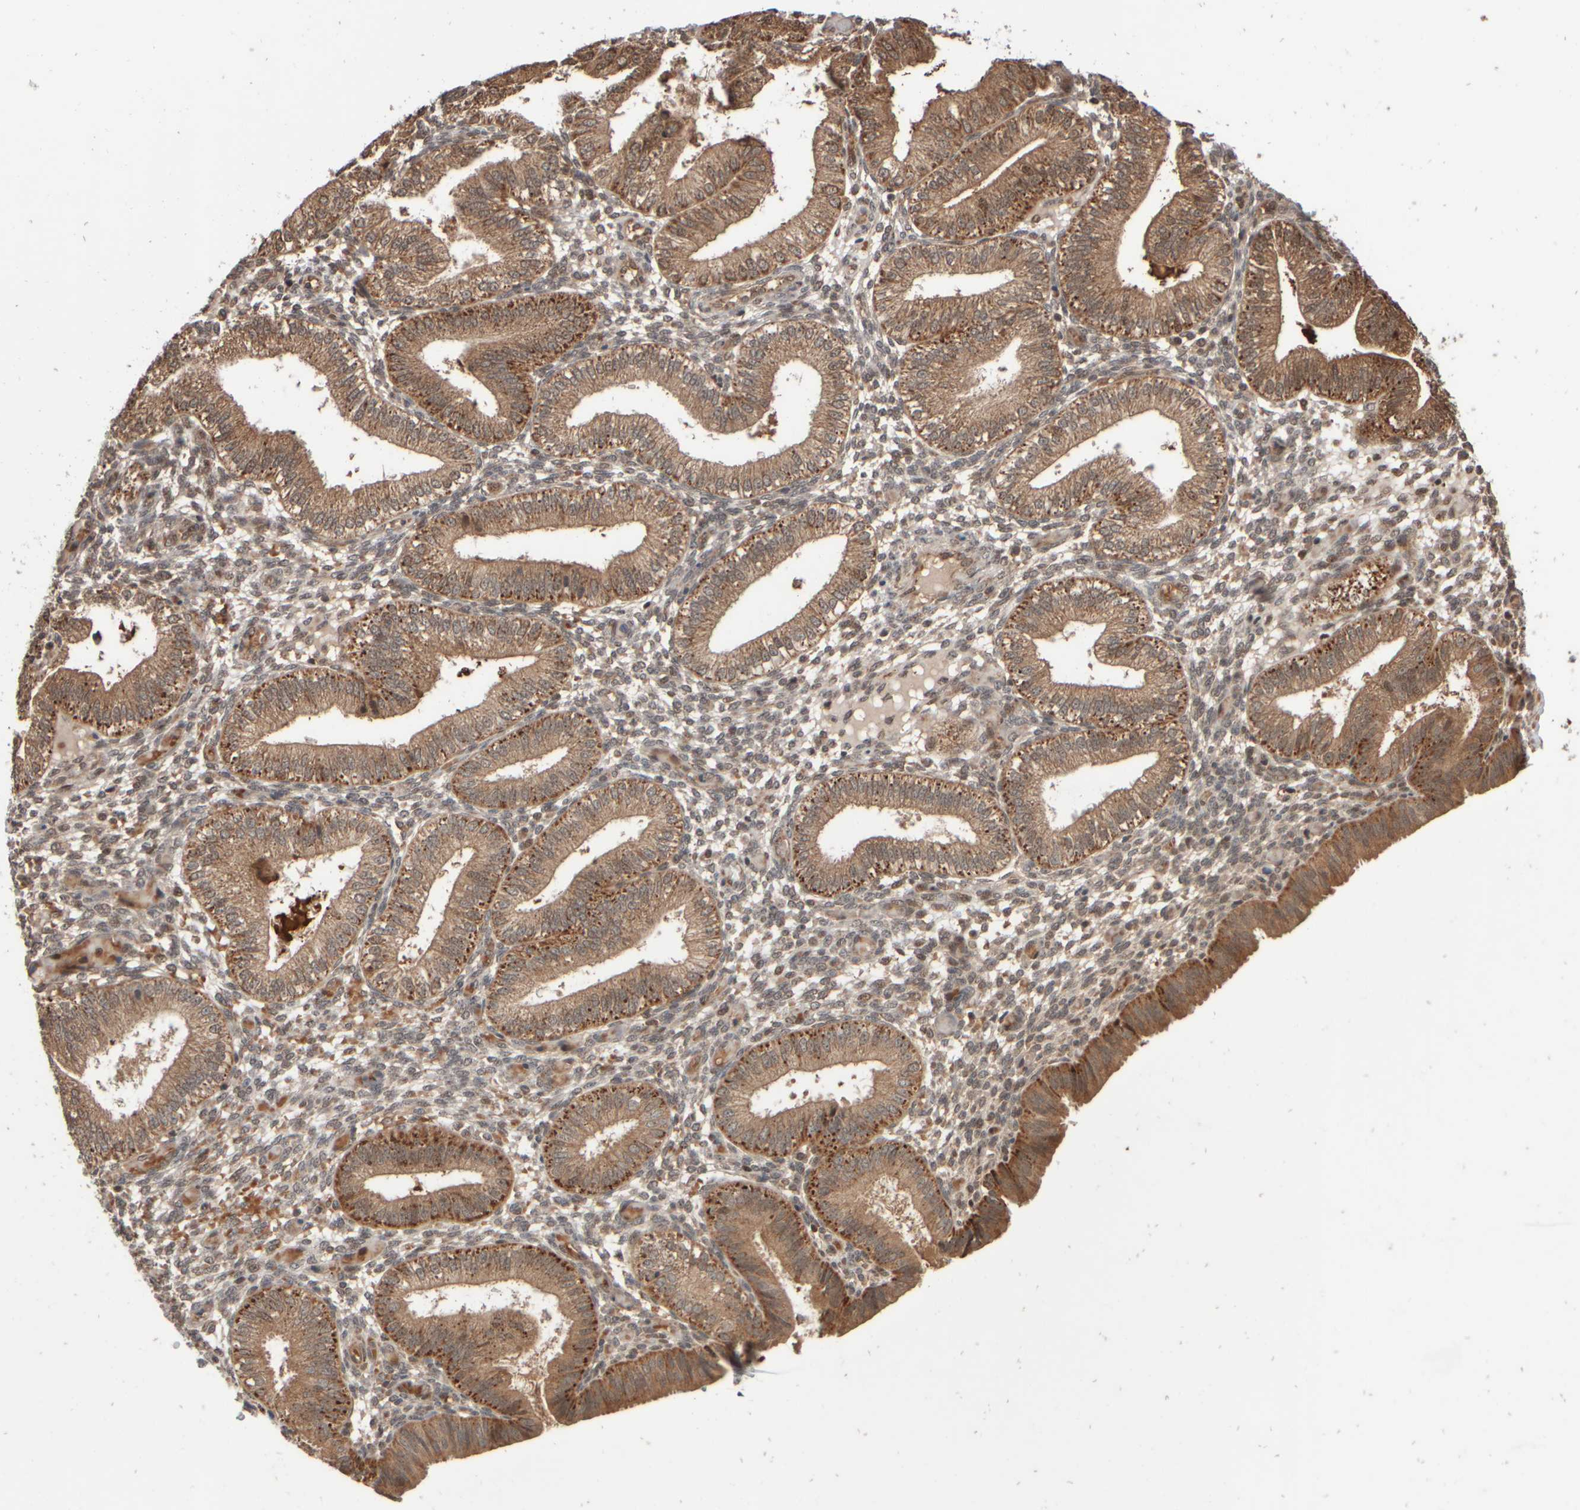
{"staining": {"intensity": "moderate", "quantity": "25%-75%", "location": "cytoplasmic/membranous"}, "tissue": "endometrium", "cell_type": "Cells in endometrial stroma", "image_type": "normal", "snomed": [{"axis": "morphology", "description": "Normal tissue, NOS"}, {"axis": "topography", "description": "Endometrium"}], "caption": "Immunohistochemical staining of benign human endometrium reveals medium levels of moderate cytoplasmic/membranous staining in approximately 25%-75% of cells in endometrial stroma. The protein of interest is stained brown, and the nuclei are stained in blue (DAB (3,3'-diaminobenzidine) IHC with brightfield microscopy, high magnification).", "gene": "ABHD11", "patient": {"sex": "female", "age": 39}}